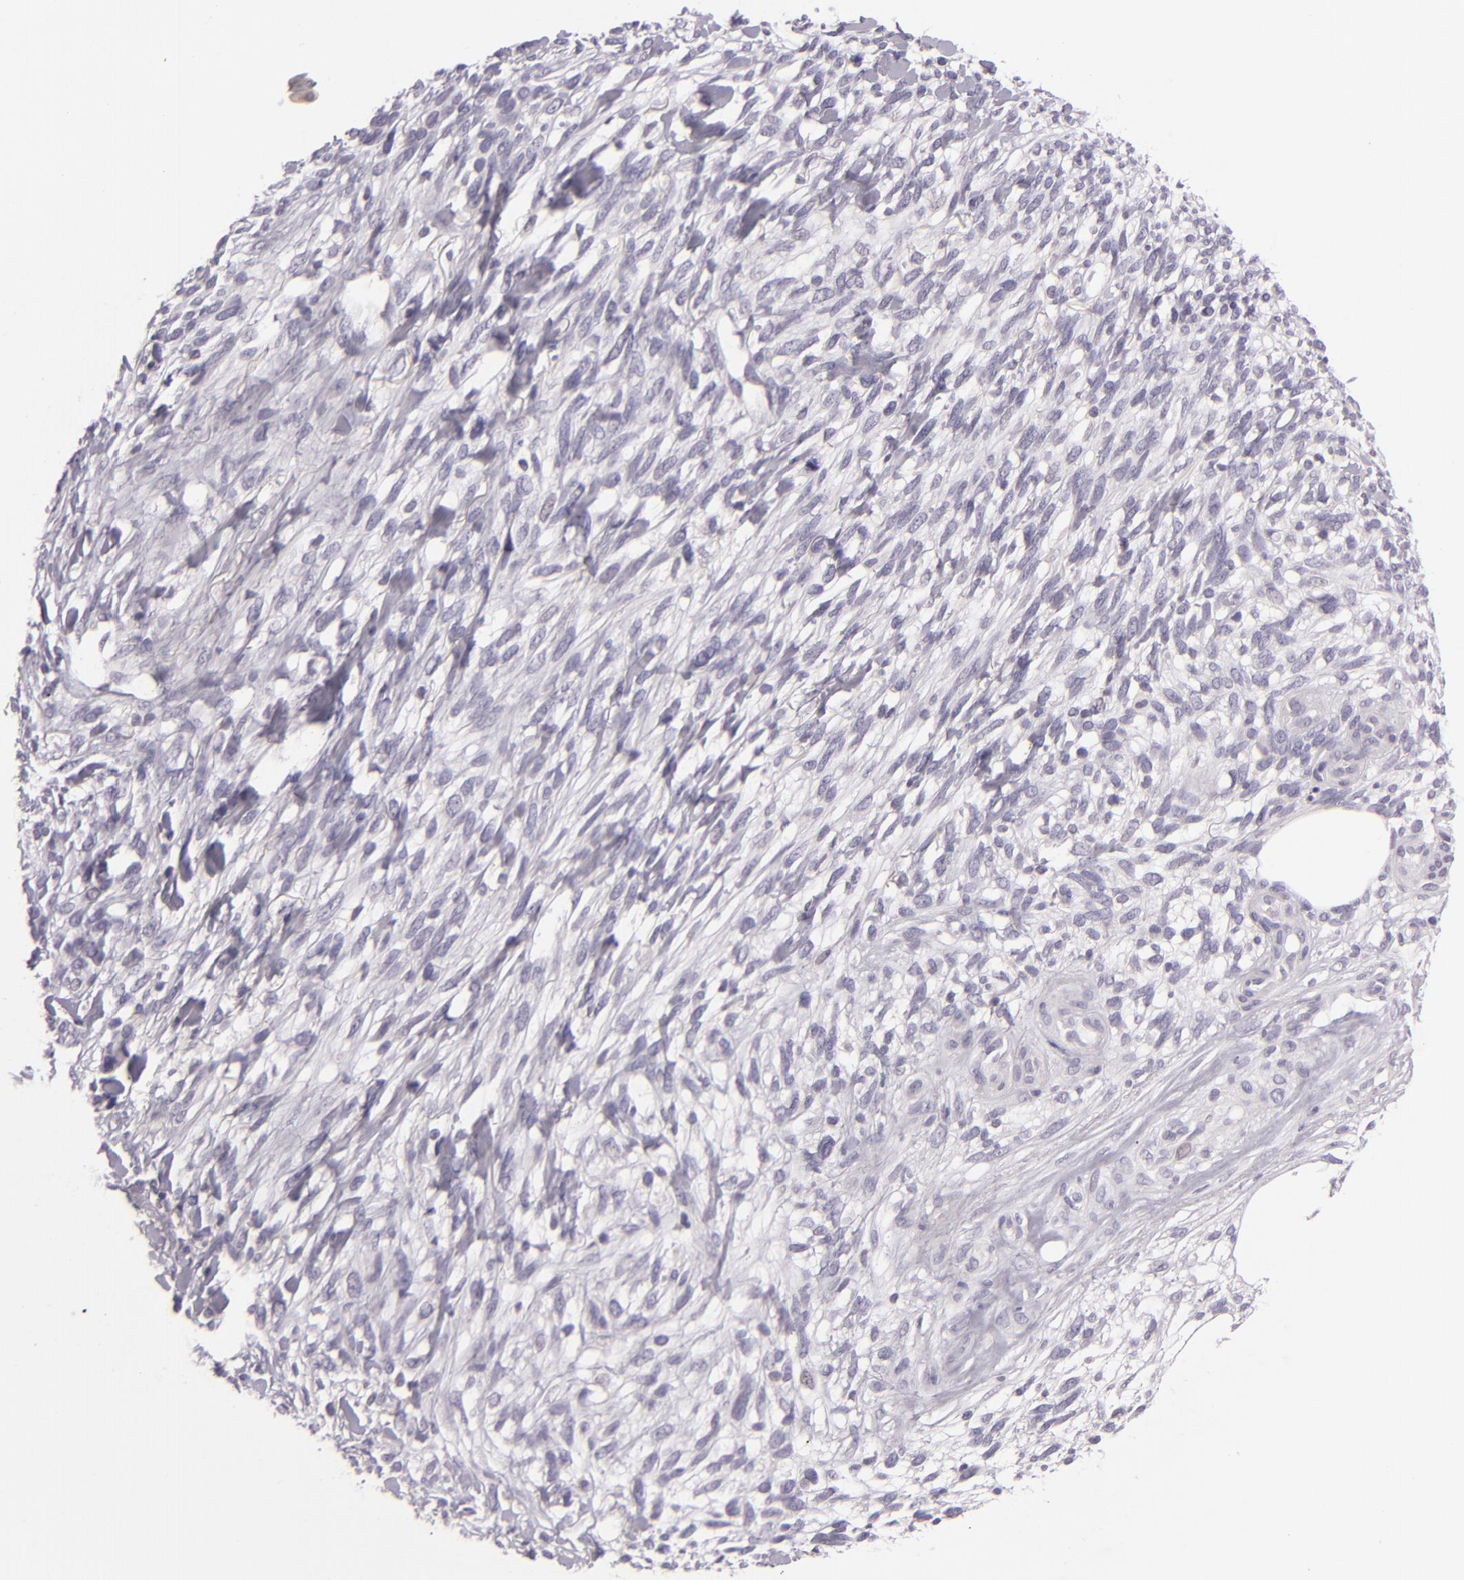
{"staining": {"intensity": "negative", "quantity": "none", "location": "none"}, "tissue": "melanoma", "cell_type": "Tumor cells", "image_type": "cancer", "snomed": [{"axis": "morphology", "description": "Malignant melanoma, NOS"}, {"axis": "topography", "description": "Skin"}], "caption": "This is a photomicrograph of IHC staining of melanoma, which shows no positivity in tumor cells.", "gene": "EGFL6", "patient": {"sex": "female", "age": 85}}